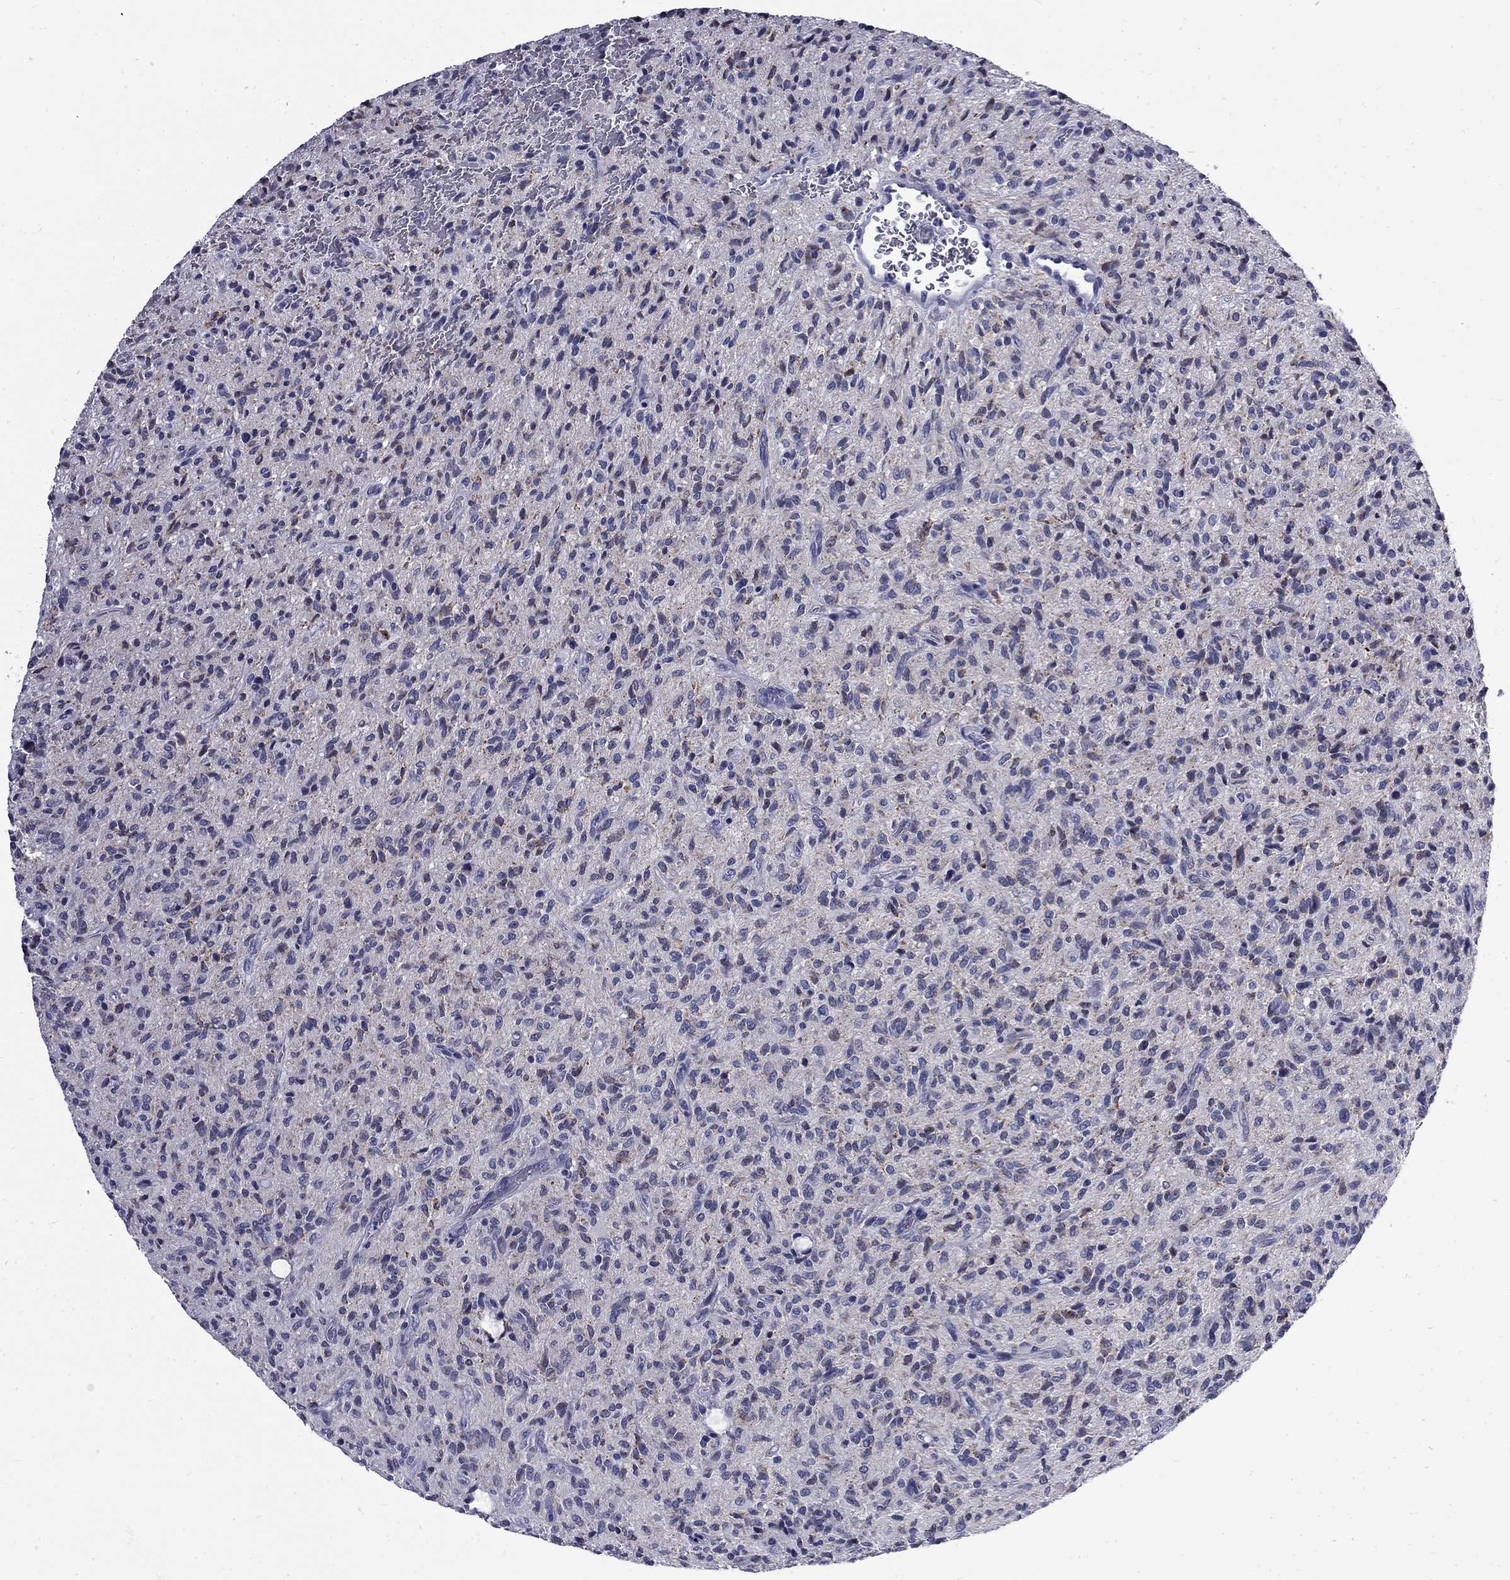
{"staining": {"intensity": "negative", "quantity": "none", "location": "none"}, "tissue": "glioma", "cell_type": "Tumor cells", "image_type": "cancer", "snomed": [{"axis": "morphology", "description": "Glioma, malignant, High grade"}, {"axis": "topography", "description": "Brain"}], "caption": "A high-resolution image shows IHC staining of high-grade glioma (malignant), which displays no significant staining in tumor cells.", "gene": "MGARP", "patient": {"sex": "male", "age": 64}}